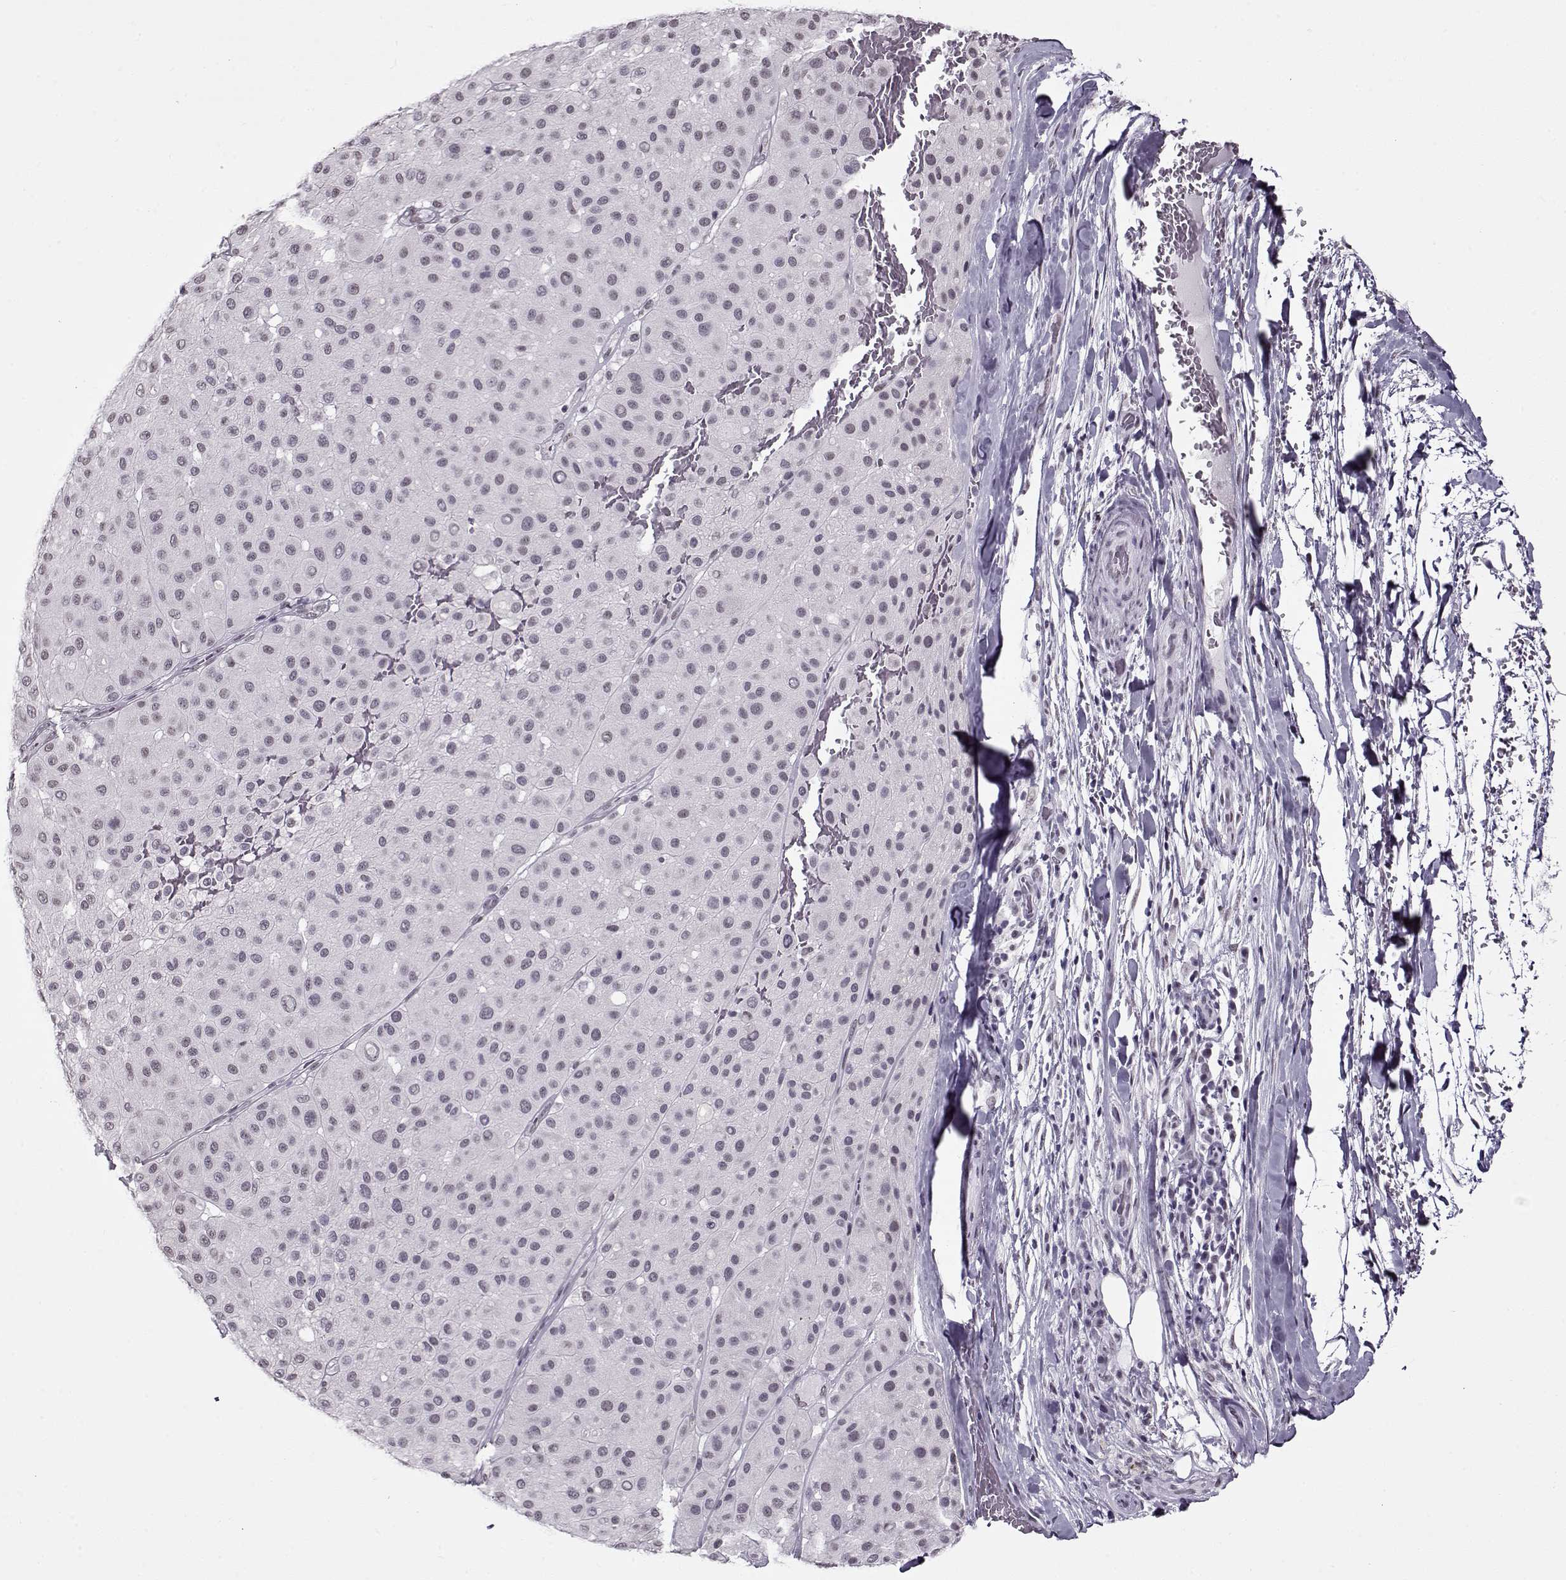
{"staining": {"intensity": "negative", "quantity": "none", "location": "none"}, "tissue": "melanoma", "cell_type": "Tumor cells", "image_type": "cancer", "snomed": [{"axis": "morphology", "description": "Malignant melanoma, Metastatic site"}, {"axis": "topography", "description": "Smooth muscle"}], "caption": "An IHC photomicrograph of malignant melanoma (metastatic site) is shown. There is no staining in tumor cells of malignant melanoma (metastatic site).", "gene": "PRMT8", "patient": {"sex": "male", "age": 41}}